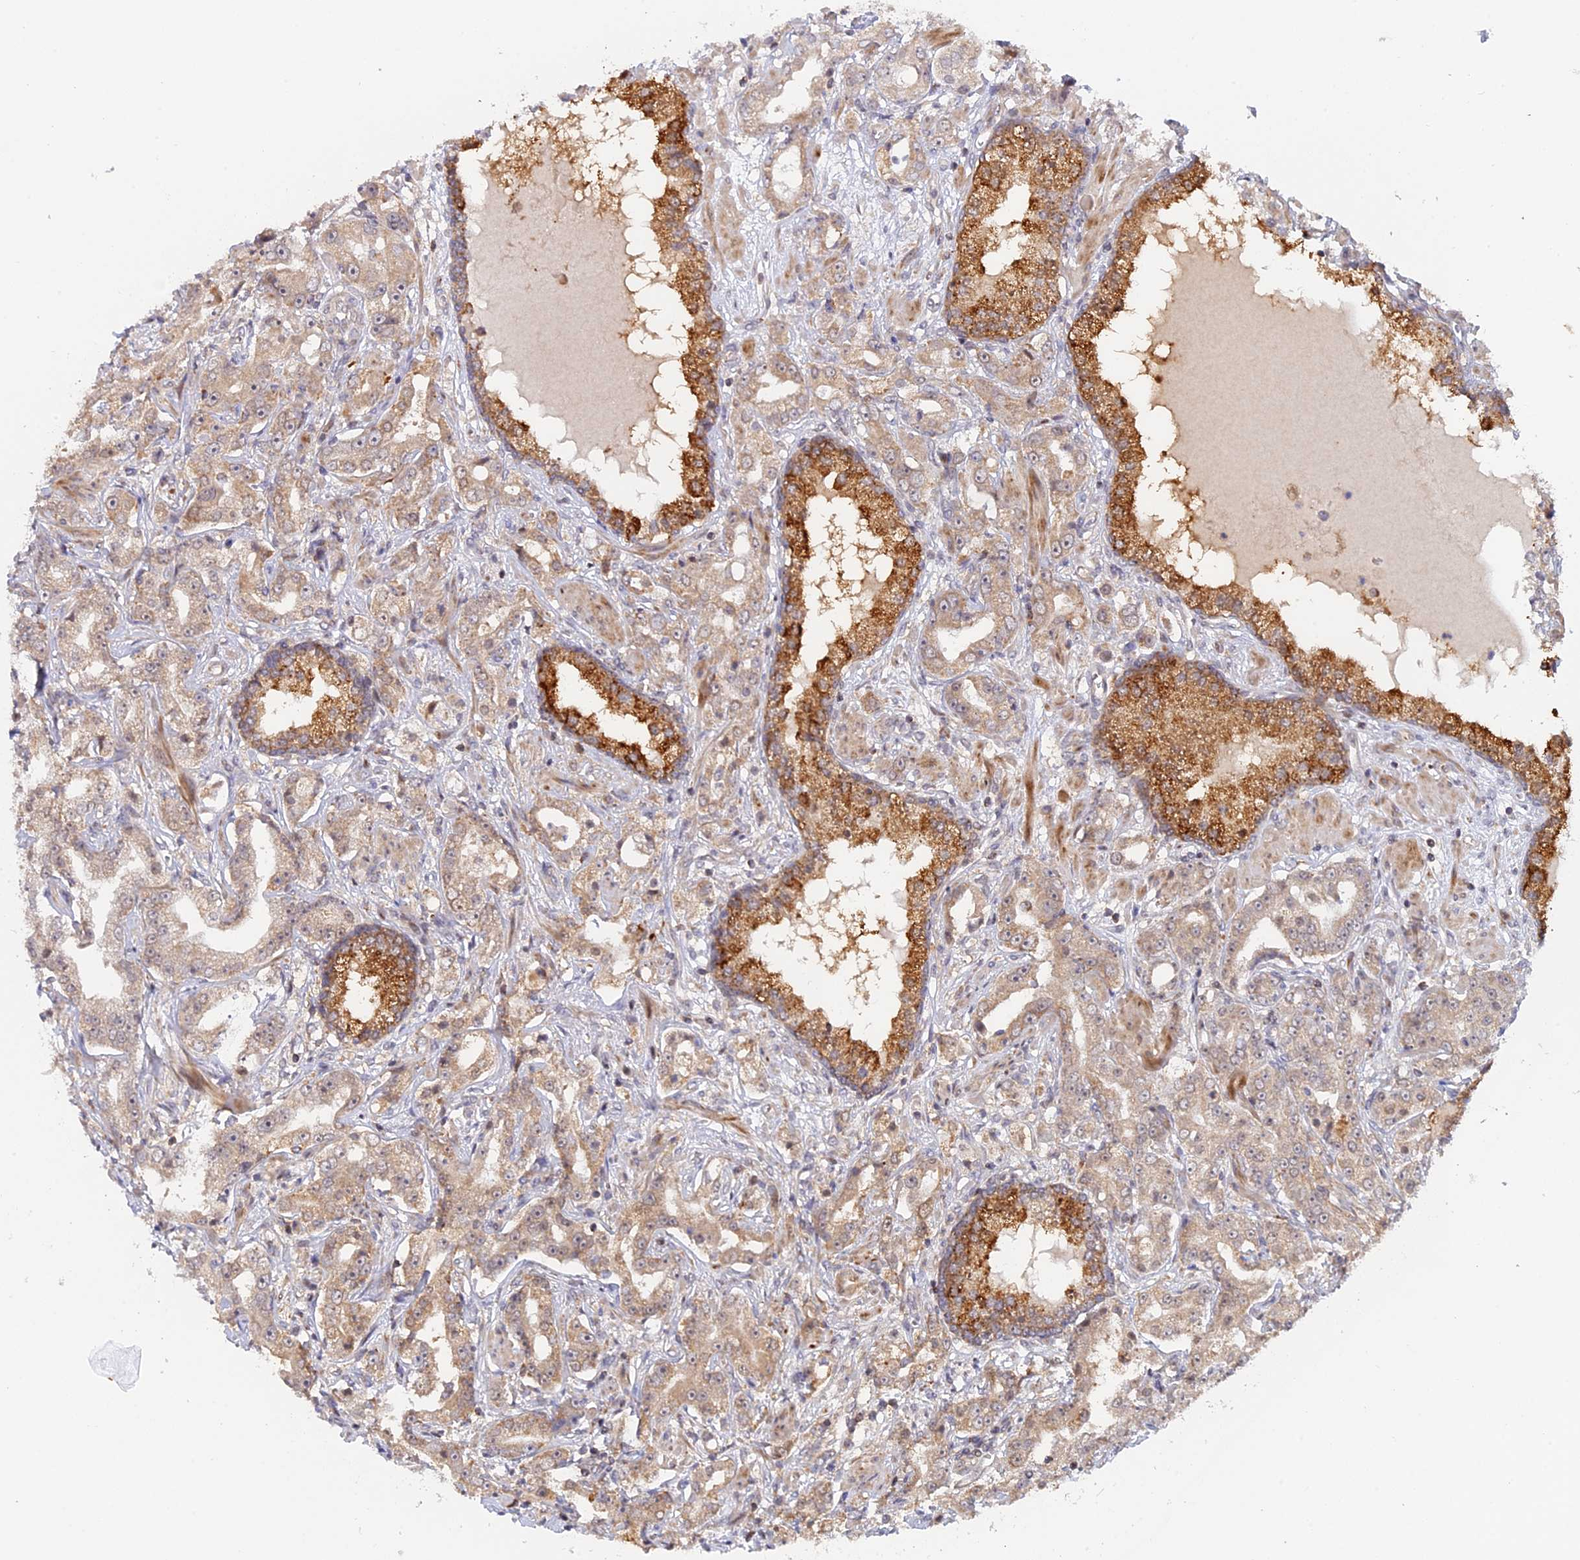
{"staining": {"intensity": "moderate", "quantity": "<25%", "location": "cytoplasmic/membranous,nuclear"}, "tissue": "prostate cancer", "cell_type": "Tumor cells", "image_type": "cancer", "snomed": [{"axis": "morphology", "description": "Adenocarcinoma, High grade"}, {"axis": "topography", "description": "Prostate"}], "caption": "A photomicrograph of prostate cancer stained for a protein demonstrates moderate cytoplasmic/membranous and nuclear brown staining in tumor cells.", "gene": "GSKIP", "patient": {"sex": "male", "age": 63}}